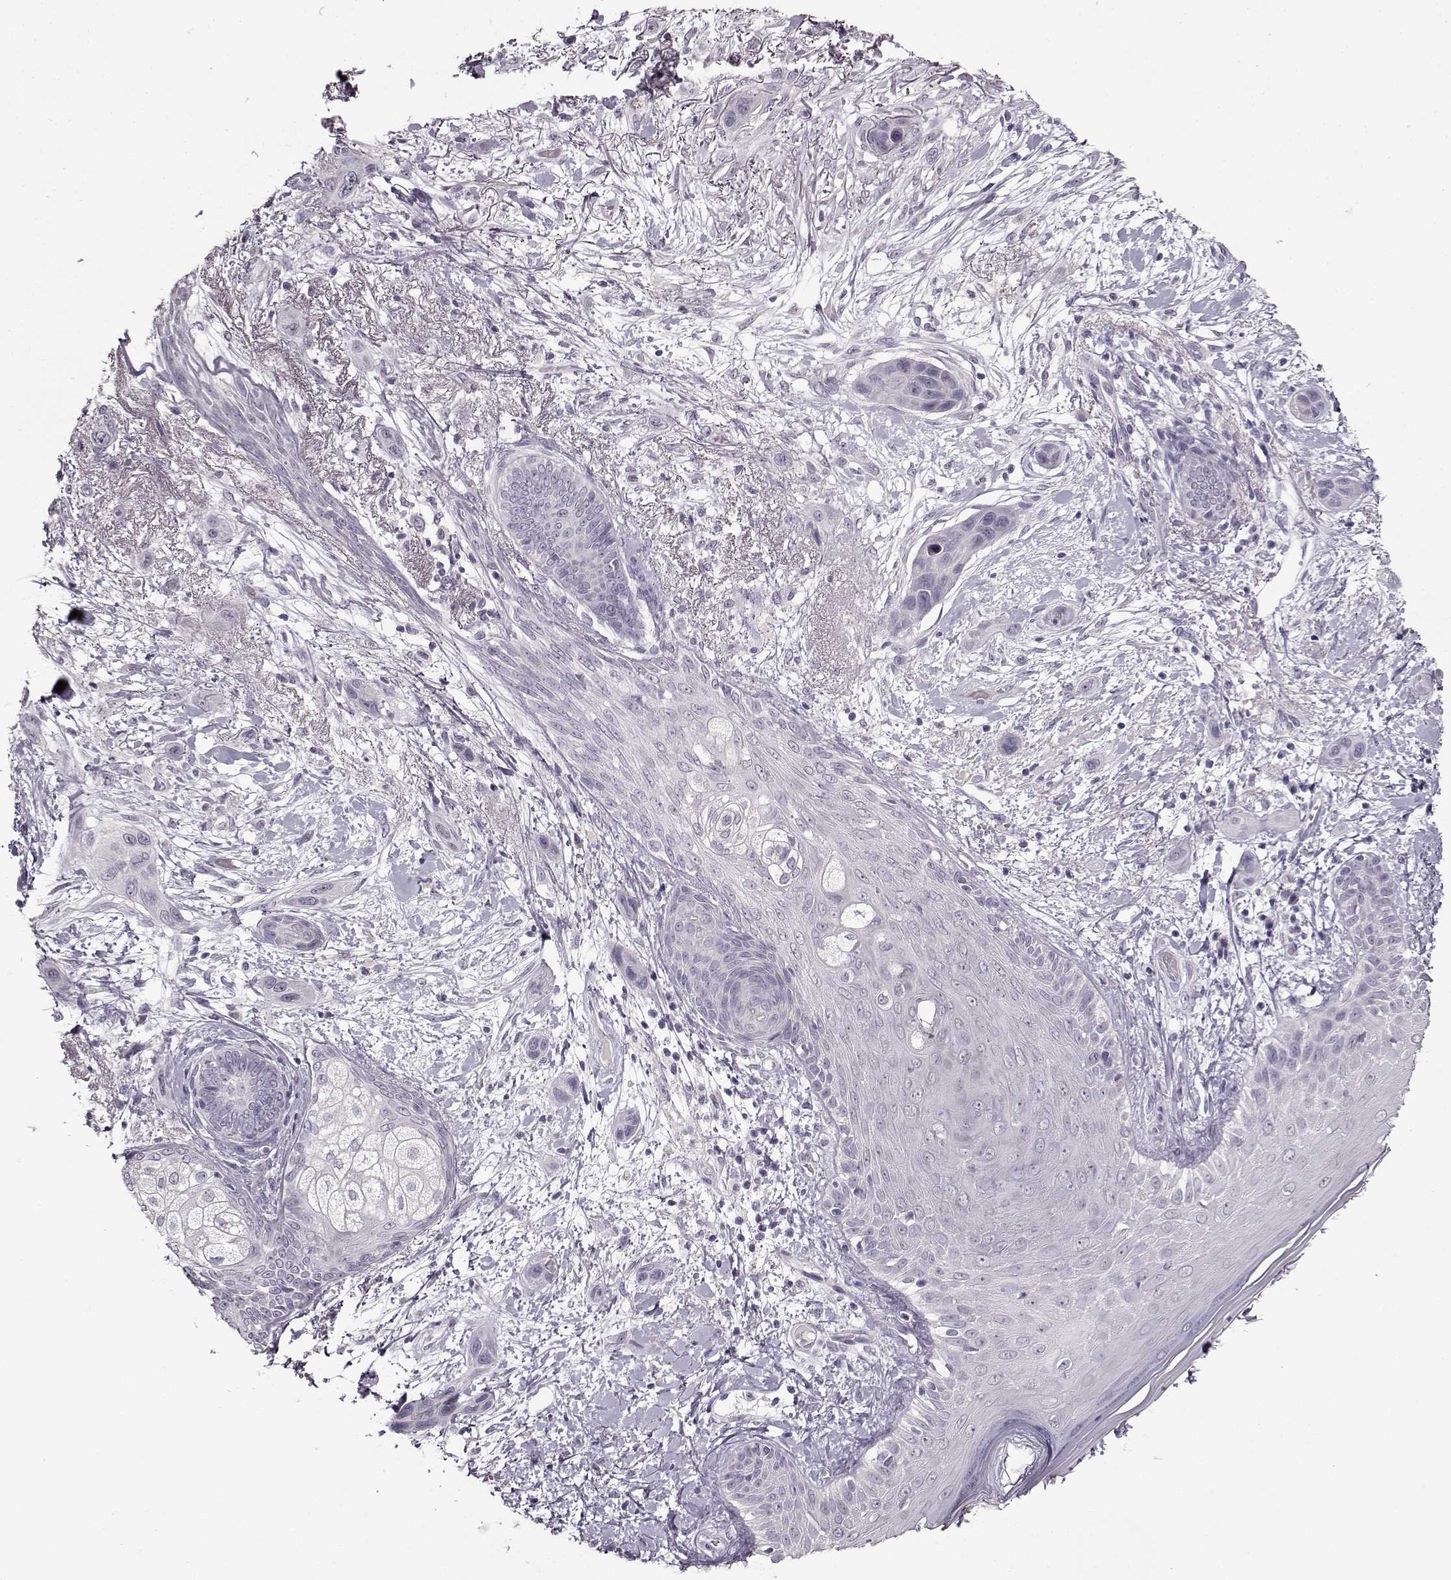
{"staining": {"intensity": "negative", "quantity": "none", "location": "none"}, "tissue": "skin cancer", "cell_type": "Tumor cells", "image_type": "cancer", "snomed": [{"axis": "morphology", "description": "Squamous cell carcinoma, NOS"}, {"axis": "topography", "description": "Skin"}], "caption": "There is no significant staining in tumor cells of skin cancer (squamous cell carcinoma).", "gene": "FSHB", "patient": {"sex": "male", "age": 79}}